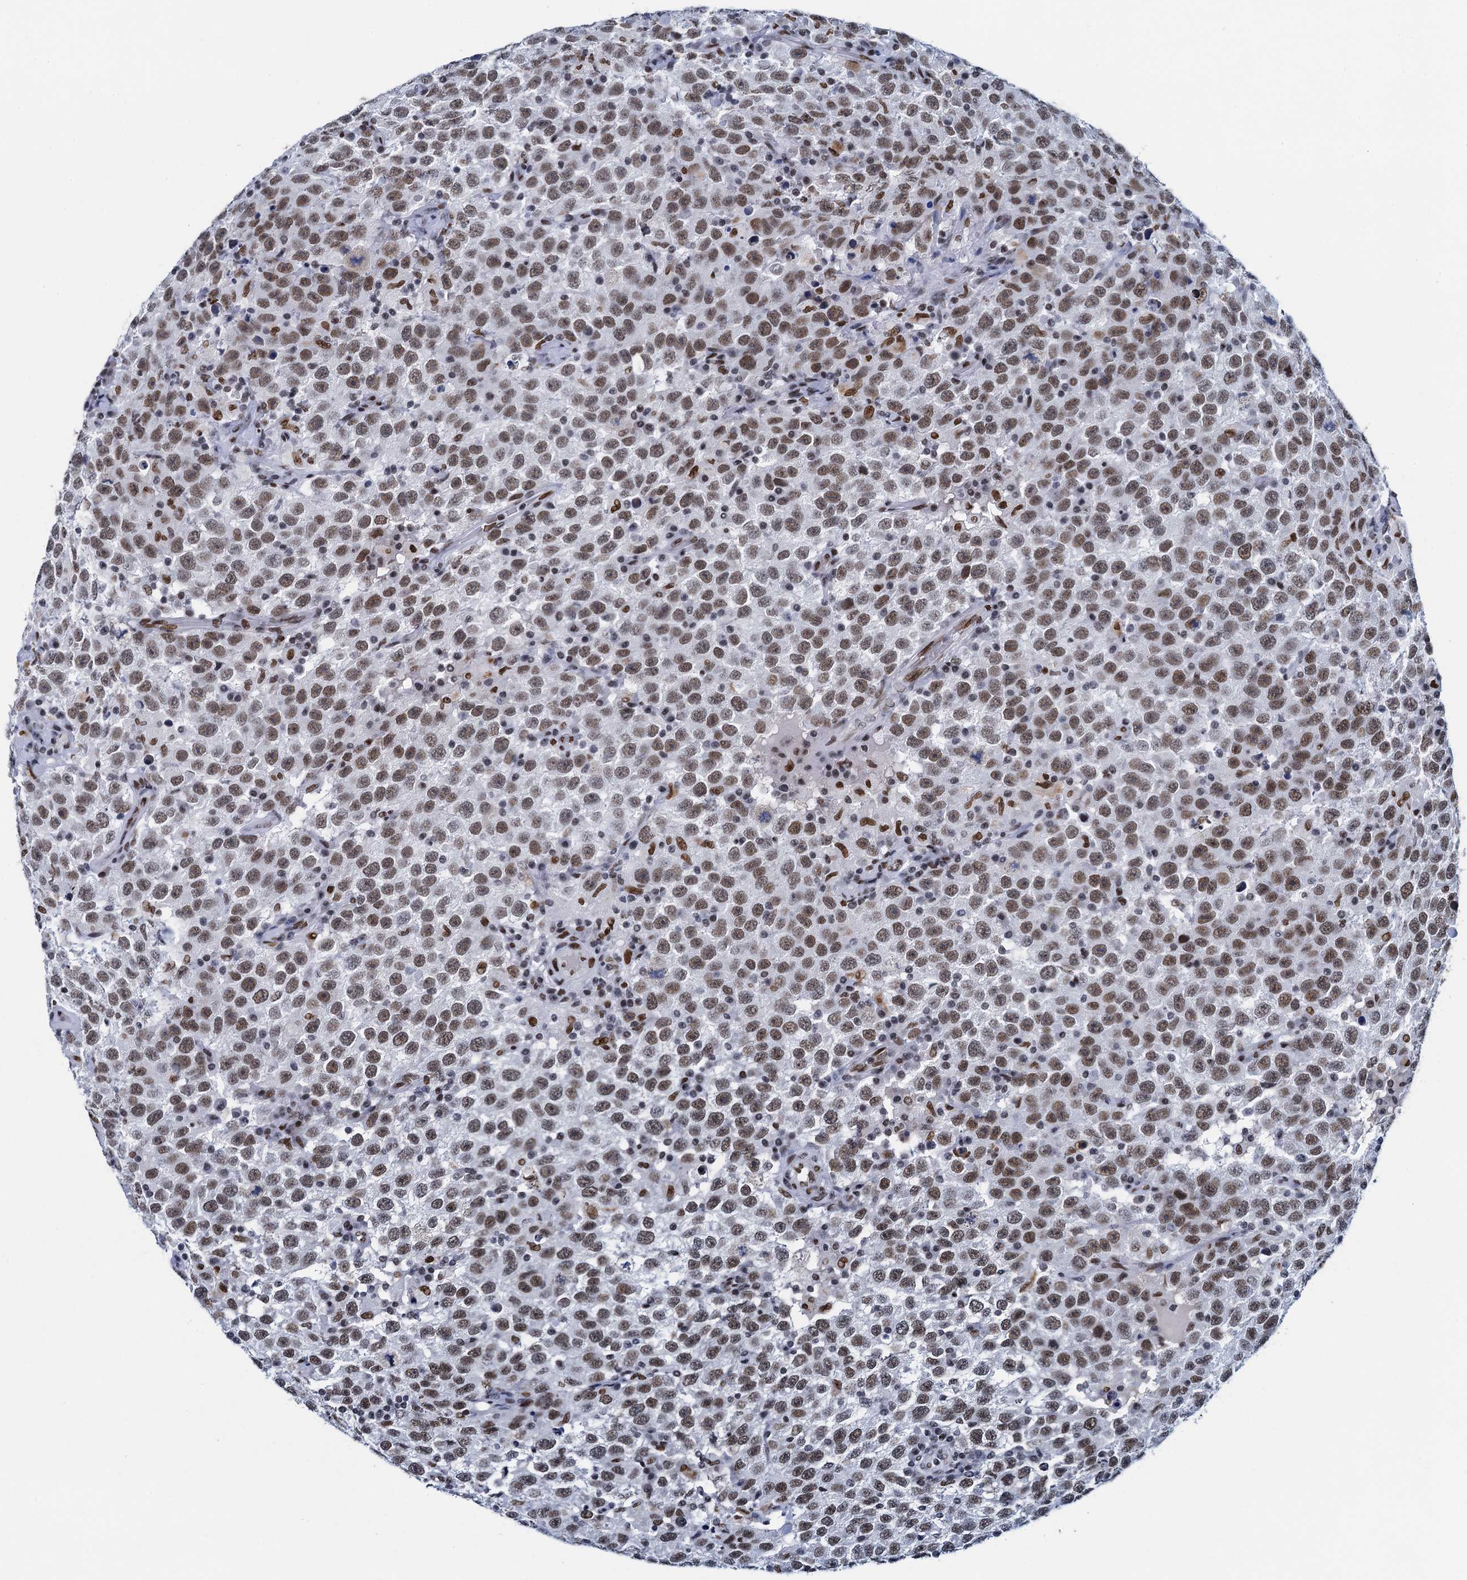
{"staining": {"intensity": "moderate", "quantity": ">75%", "location": "nuclear"}, "tissue": "testis cancer", "cell_type": "Tumor cells", "image_type": "cancer", "snomed": [{"axis": "morphology", "description": "Seminoma, NOS"}, {"axis": "topography", "description": "Testis"}], "caption": "Immunohistochemistry histopathology image of human testis cancer (seminoma) stained for a protein (brown), which demonstrates medium levels of moderate nuclear staining in about >75% of tumor cells.", "gene": "HNRNPUL2", "patient": {"sex": "male", "age": 41}}